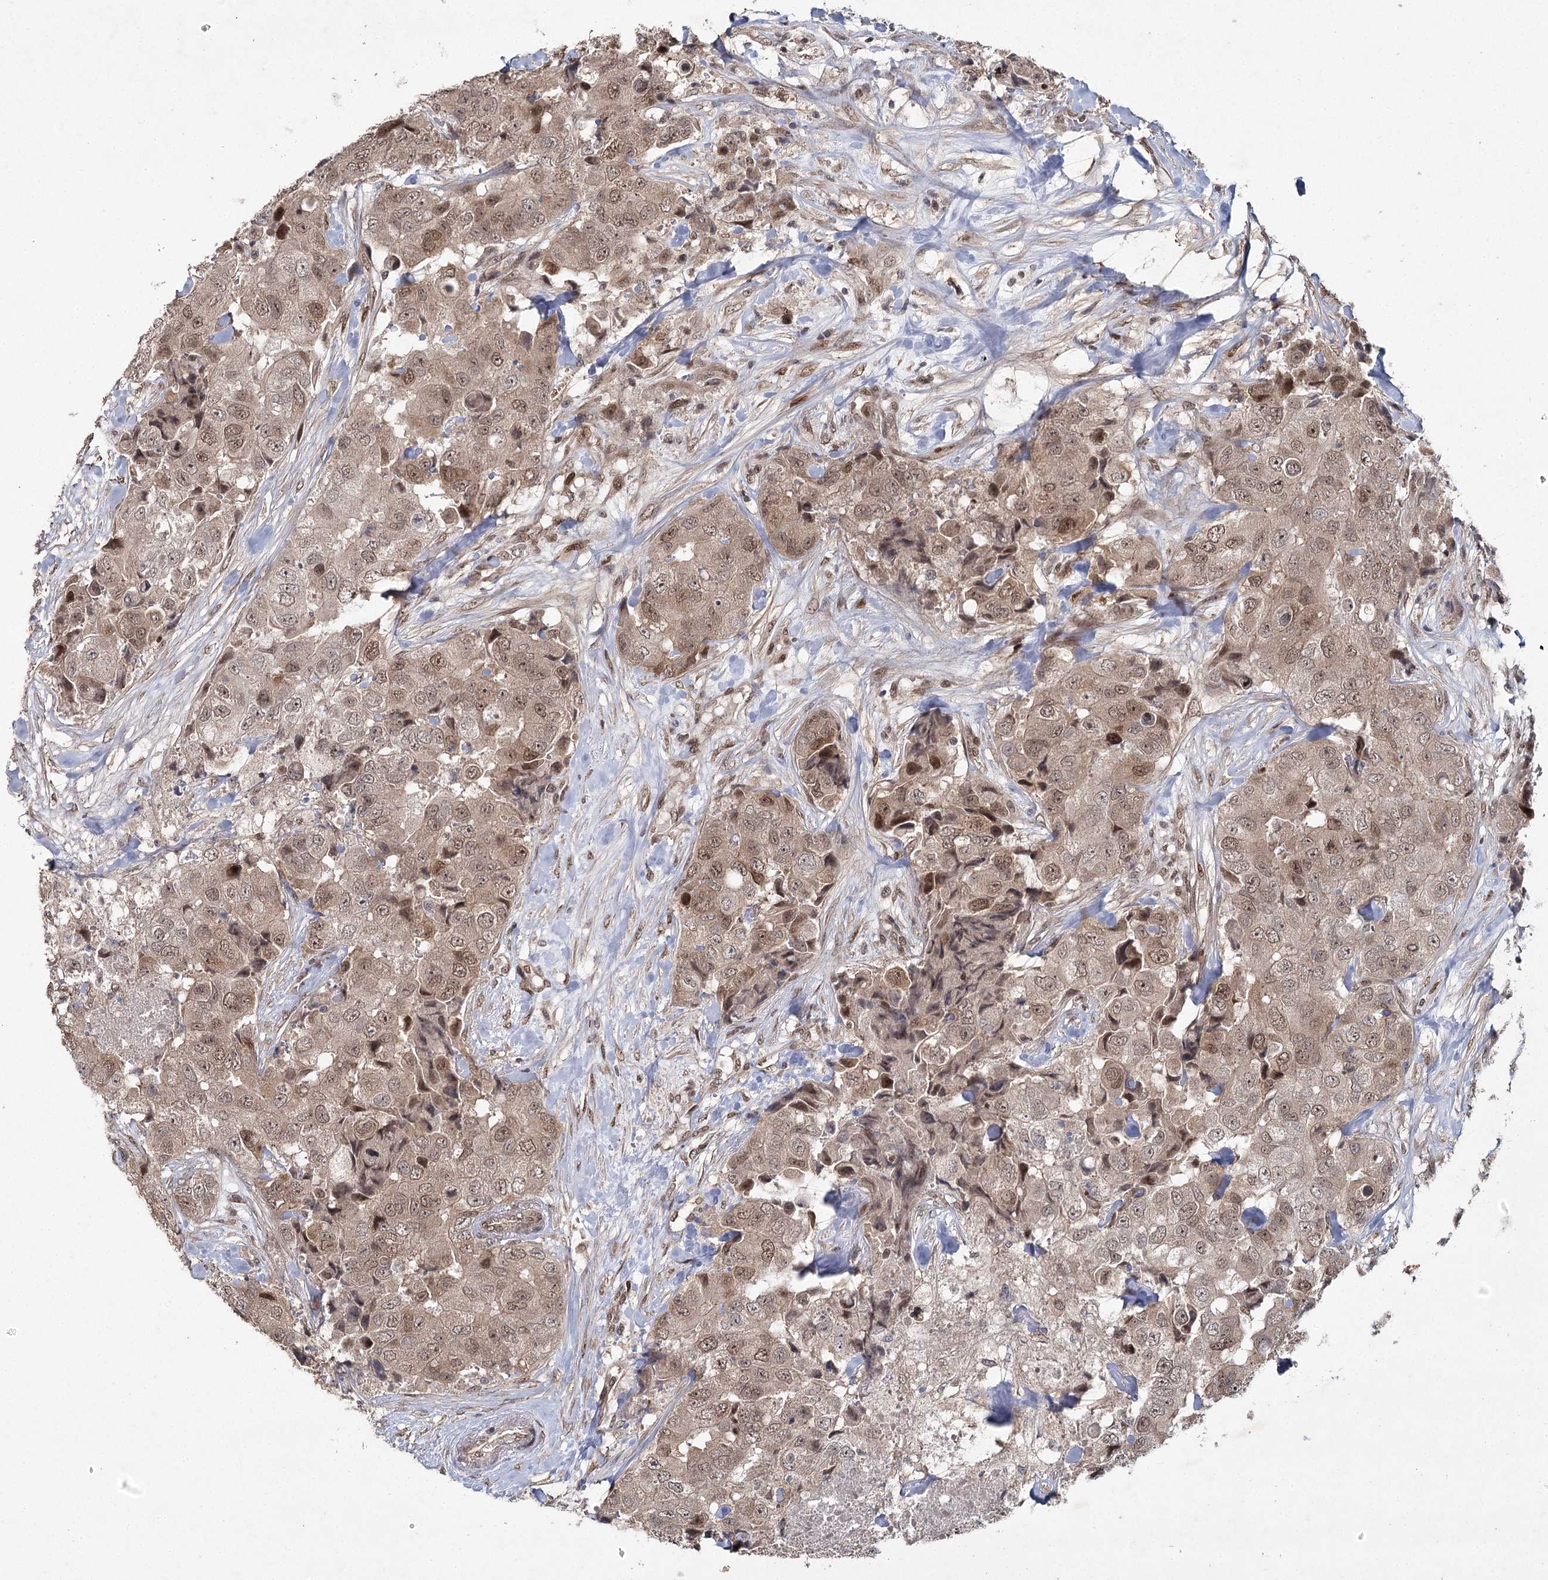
{"staining": {"intensity": "moderate", "quantity": ">75%", "location": "nuclear"}, "tissue": "breast cancer", "cell_type": "Tumor cells", "image_type": "cancer", "snomed": [{"axis": "morphology", "description": "Duct carcinoma"}, {"axis": "topography", "description": "Breast"}], "caption": "This is an image of IHC staining of breast cancer (invasive ductal carcinoma), which shows moderate staining in the nuclear of tumor cells.", "gene": "DCUN1D4", "patient": {"sex": "female", "age": 62}}